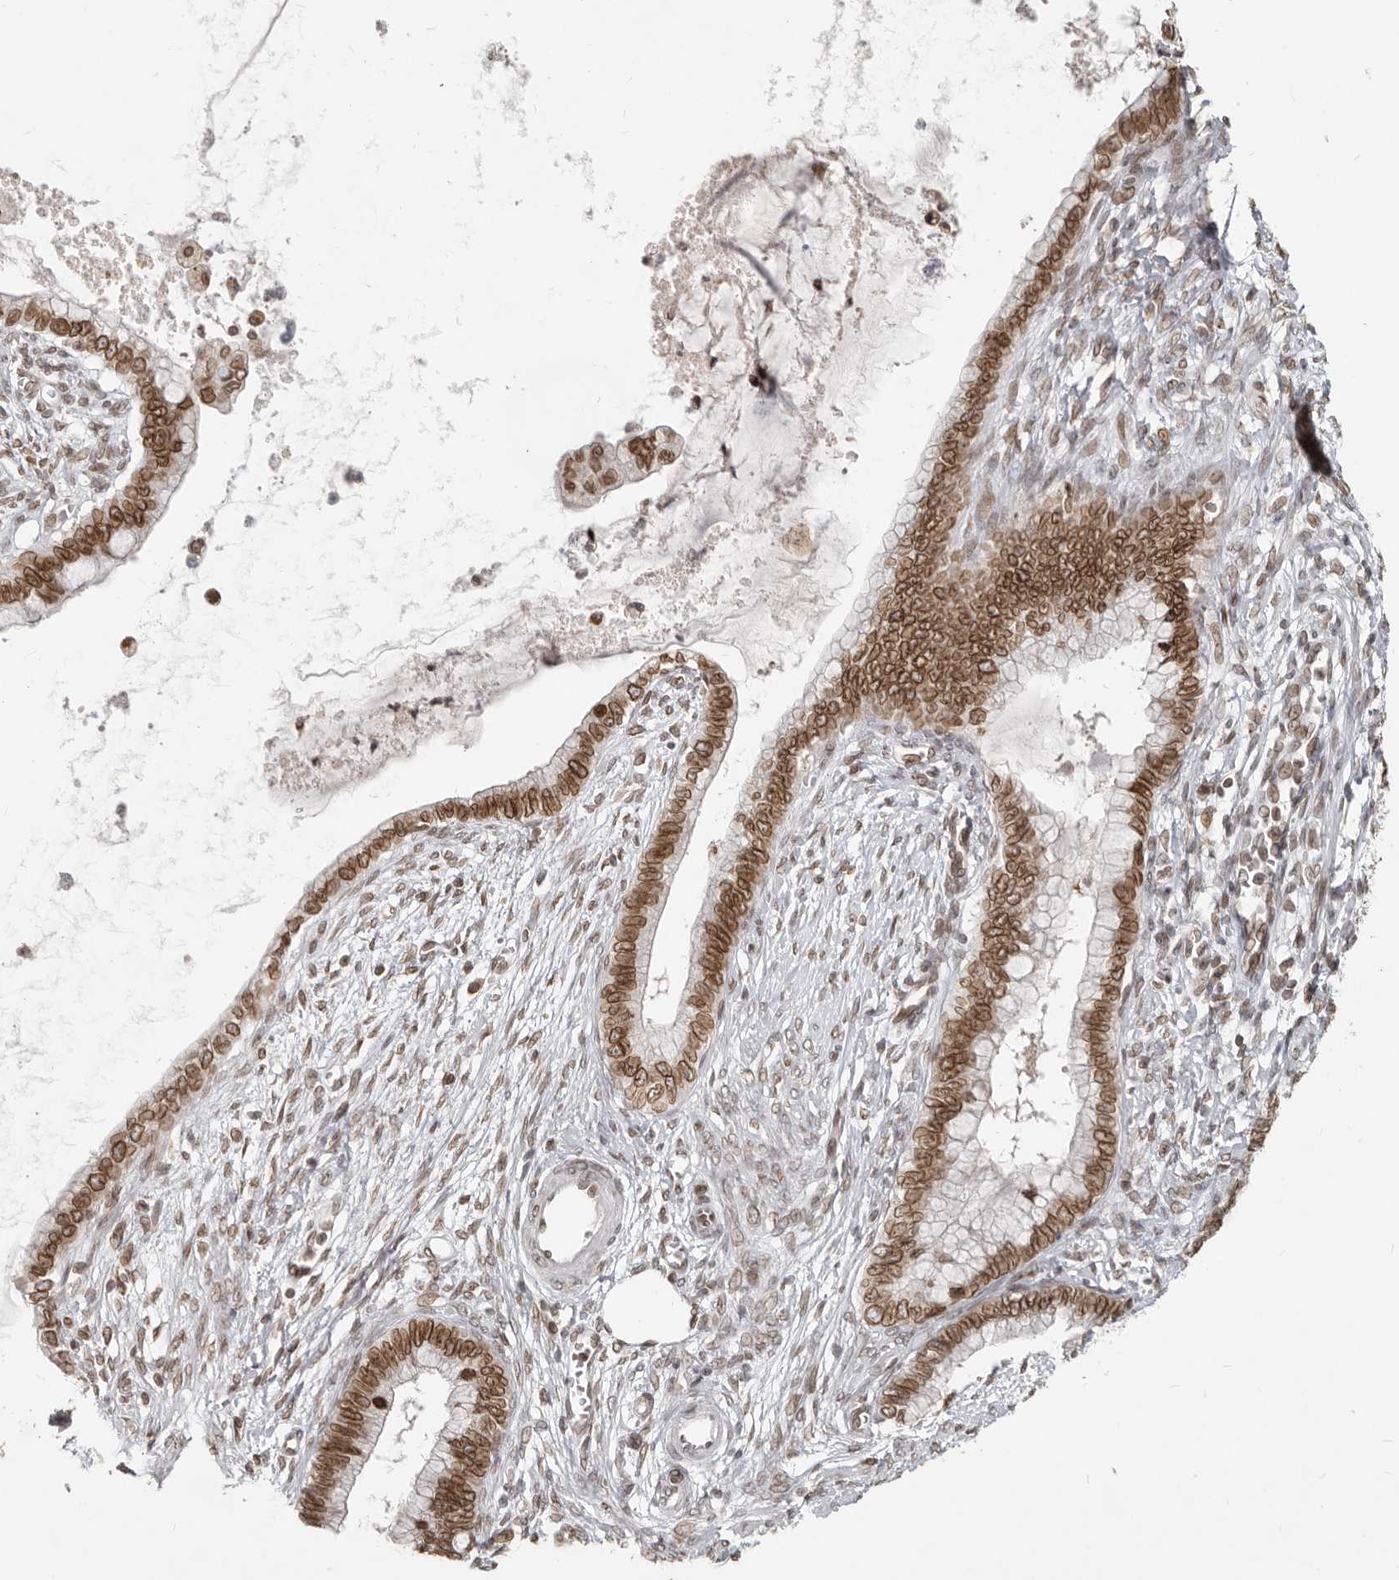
{"staining": {"intensity": "moderate", "quantity": ">75%", "location": "cytoplasmic/membranous,nuclear"}, "tissue": "cervical cancer", "cell_type": "Tumor cells", "image_type": "cancer", "snomed": [{"axis": "morphology", "description": "Adenocarcinoma, NOS"}, {"axis": "topography", "description": "Cervix"}], "caption": "Cervical cancer (adenocarcinoma) tissue demonstrates moderate cytoplasmic/membranous and nuclear staining in approximately >75% of tumor cells, visualized by immunohistochemistry. Using DAB (brown) and hematoxylin (blue) stains, captured at high magnification using brightfield microscopy.", "gene": "NUP153", "patient": {"sex": "female", "age": 44}}